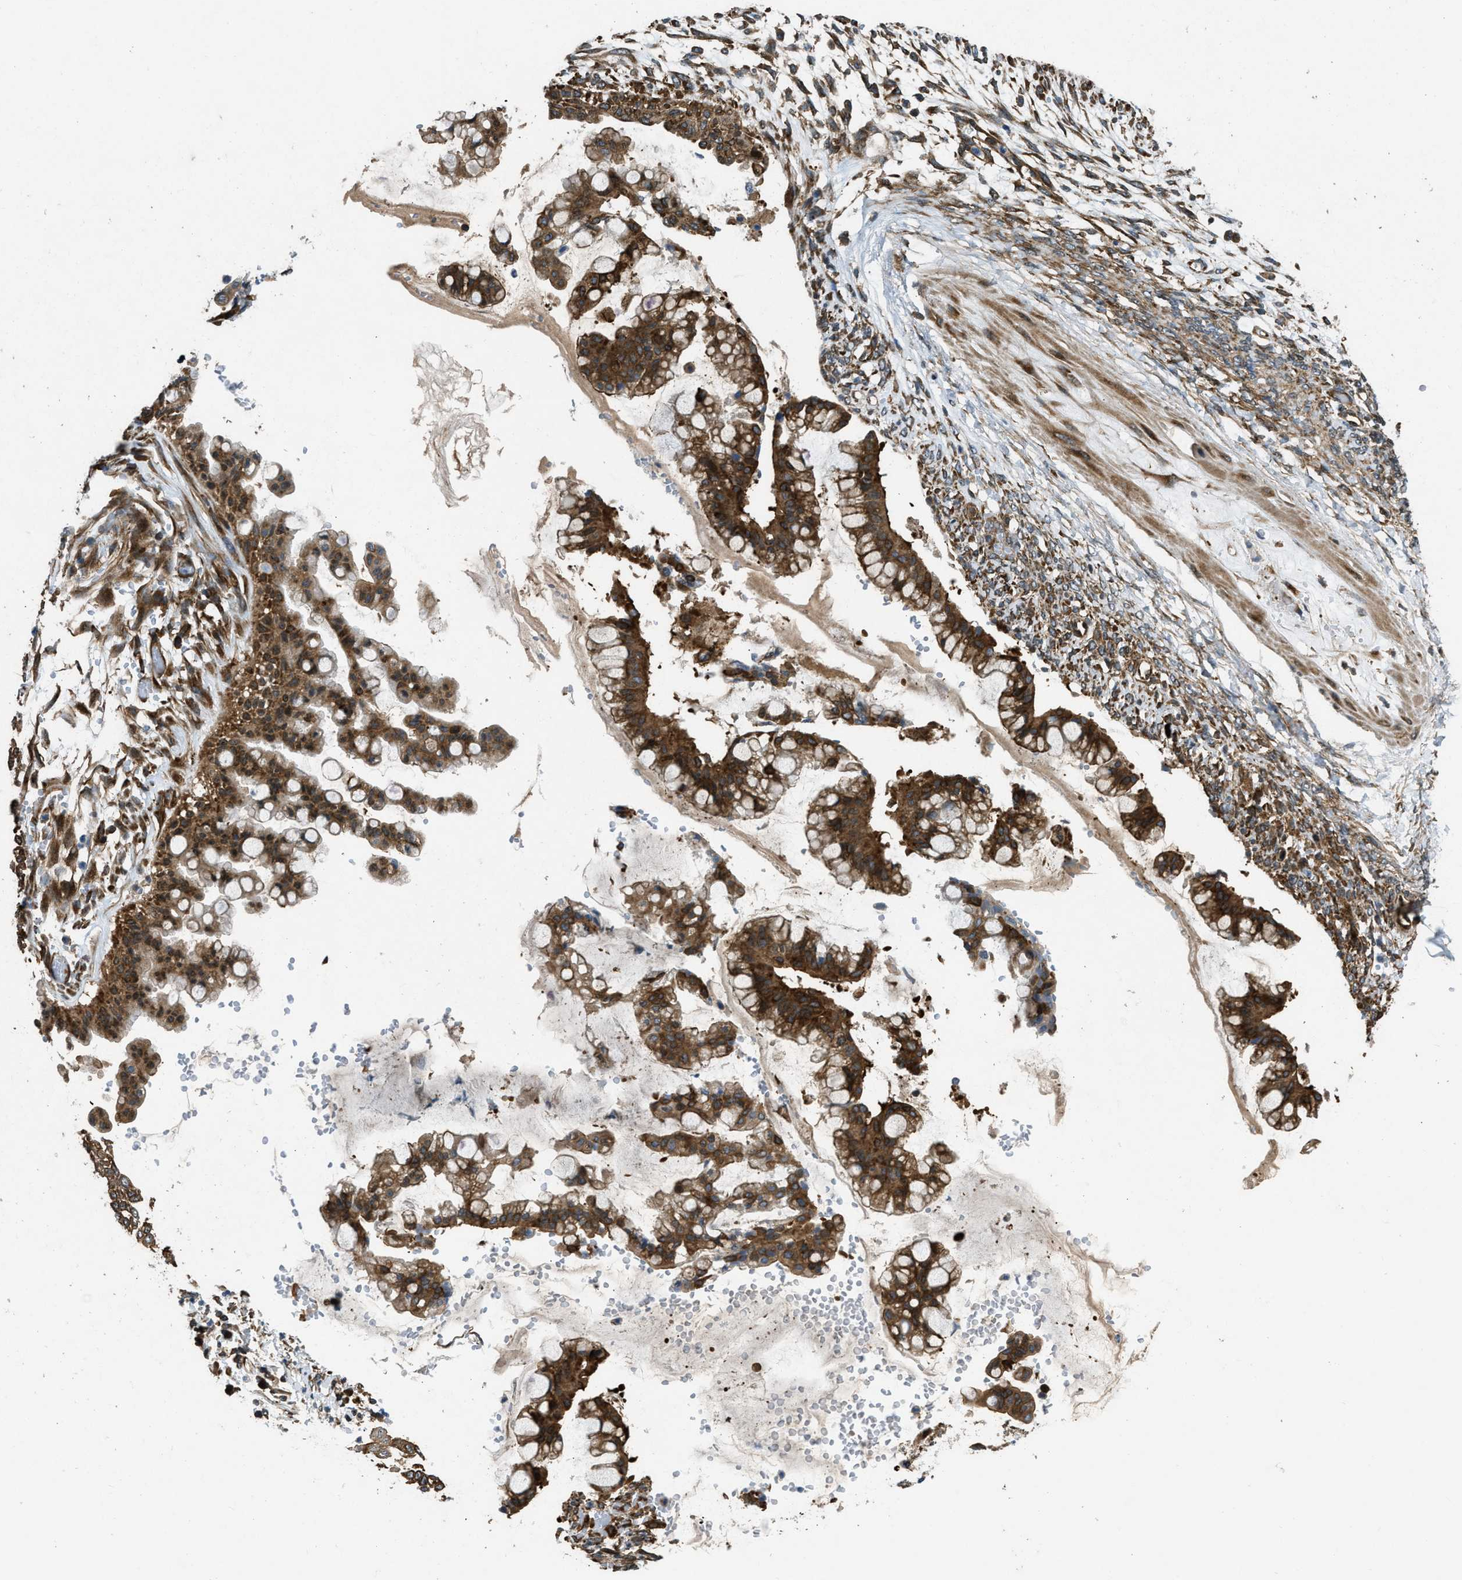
{"staining": {"intensity": "strong", "quantity": ">75%", "location": "cytoplasmic/membranous"}, "tissue": "ovarian cancer", "cell_type": "Tumor cells", "image_type": "cancer", "snomed": [{"axis": "morphology", "description": "Cystadenocarcinoma, mucinous, NOS"}, {"axis": "topography", "description": "Ovary"}], "caption": "Protein expression by immunohistochemistry demonstrates strong cytoplasmic/membranous expression in approximately >75% of tumor cells in ovarian cancer. The staining was performed using DAB, with brown indicating positive protein expression. Nuclei are stained blue with hematoxylin.", "gene": "RASGRF2", "patient": {"sex": "female", "age": 73}}